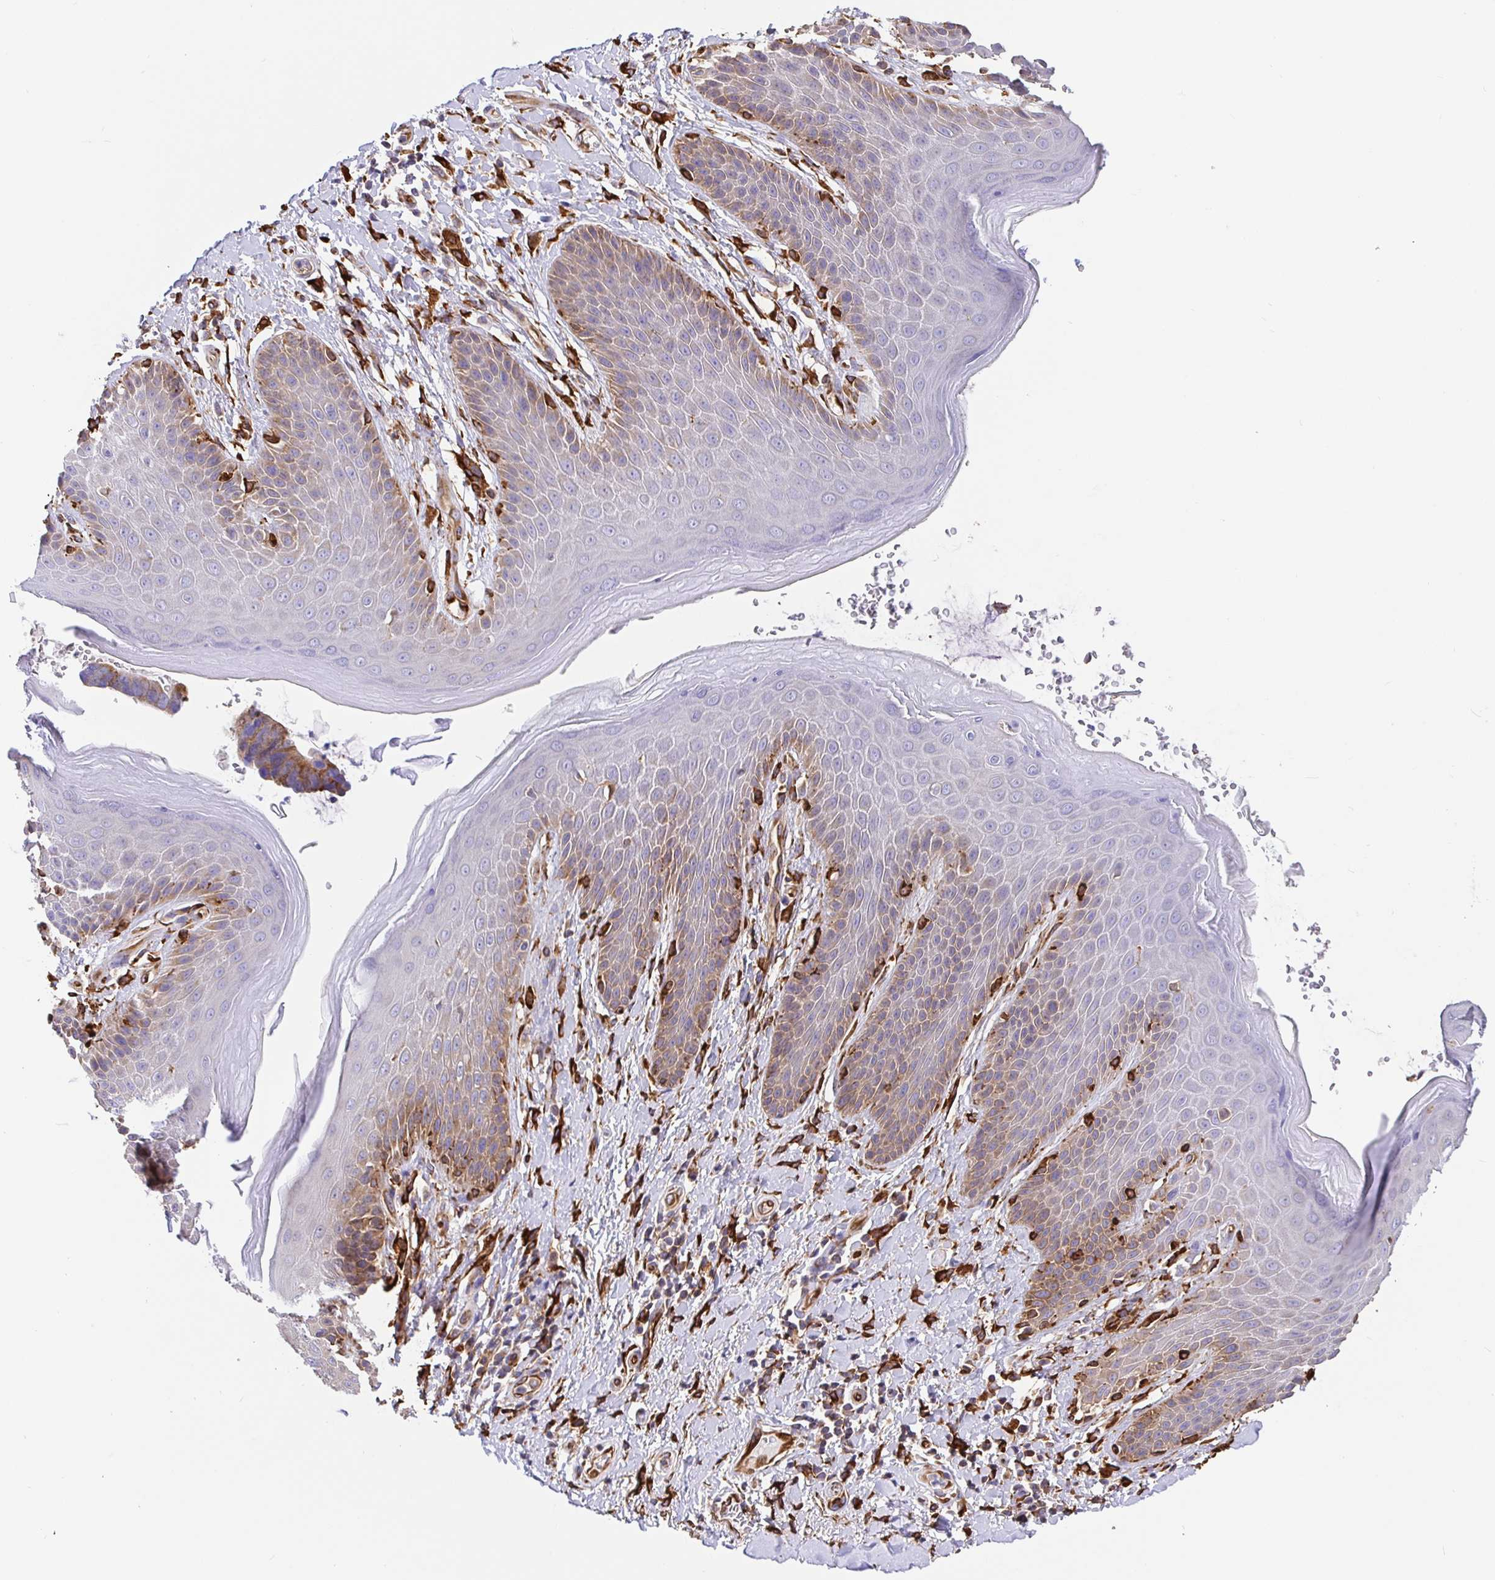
{"staining": {"intensity": "weak", "quantity": "25%-75%", "location": "cytoplasmic/membranous"}, "tissue": "skin", "cell_type": "Epidermal cells", "image_type": "normal", "snomed": [{"axis": "morphology", "description": "Normal tissue, NOS"}, {"axis": "topography", "description": "Anal"}, {"axis": "topography", "description": "Peripheral nerve tissue"}], "caption": "A high-resolution histopathology image shows immunohistochemistry (IHC) staining of normal skin, which reveals weak cytoplasmic/membranous expression in about 25%-75% of epidermal cells.", "gene": "MAOA", "patient": {"sex": "male", "age": 51}}